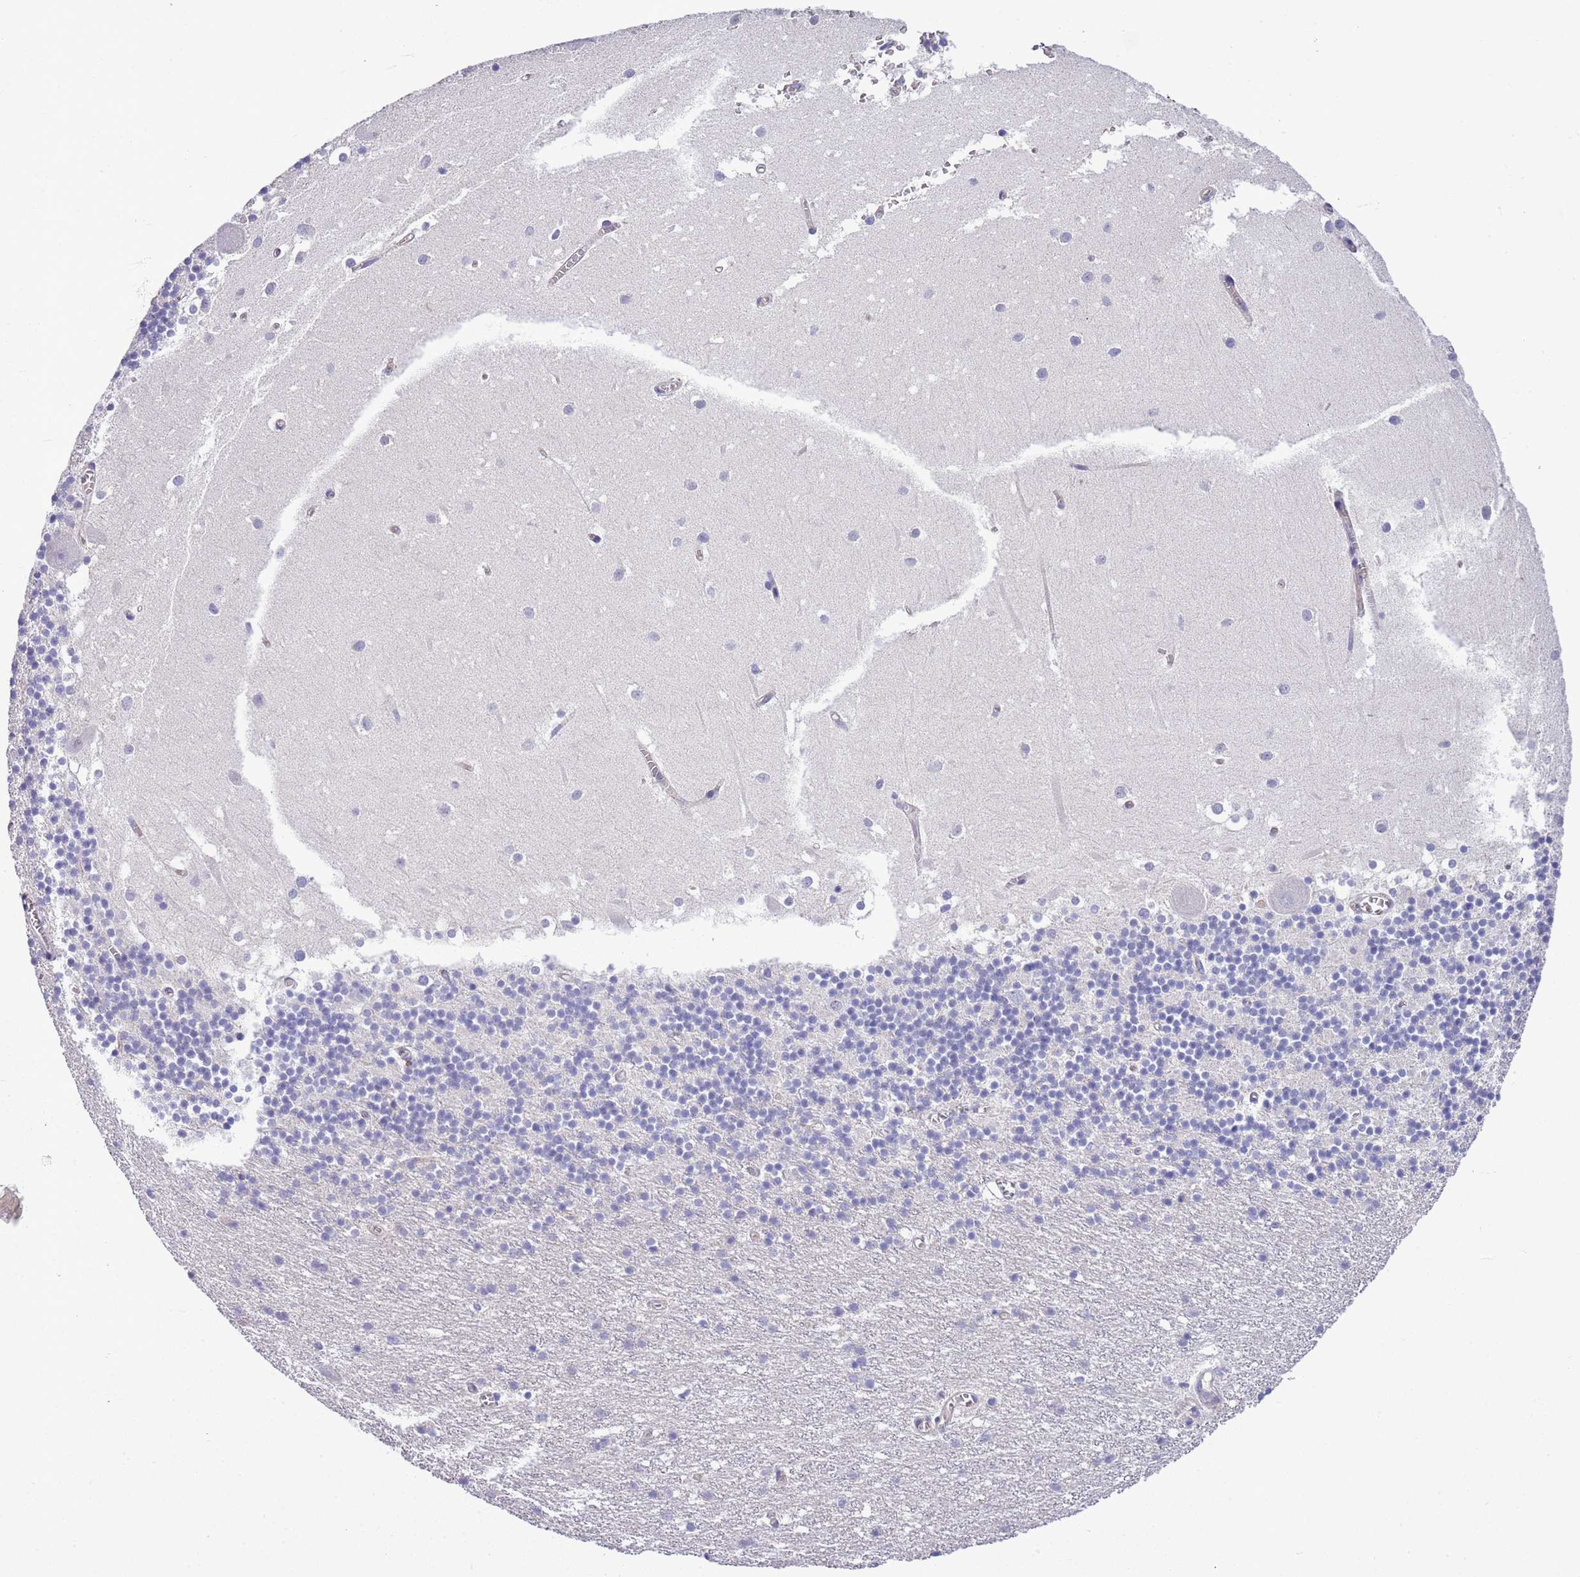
{"staining": {"intensity": "negative", "quantity": "none", "location": "none"}, "tissue": "cerebellum", "cell_type": "Cells in granular layer", "image_type": "normal", "snomed": [{"axis": "morphology", "description": "Normal tissue, NOS"}, {"axis": "topography", "description": "Cerebellum"}], "caption": "Cells in granular layer show no significant staining in normal cerebellum.", "gene": "BRMS1L", "patient": {"sex": "male", "age": 54}}